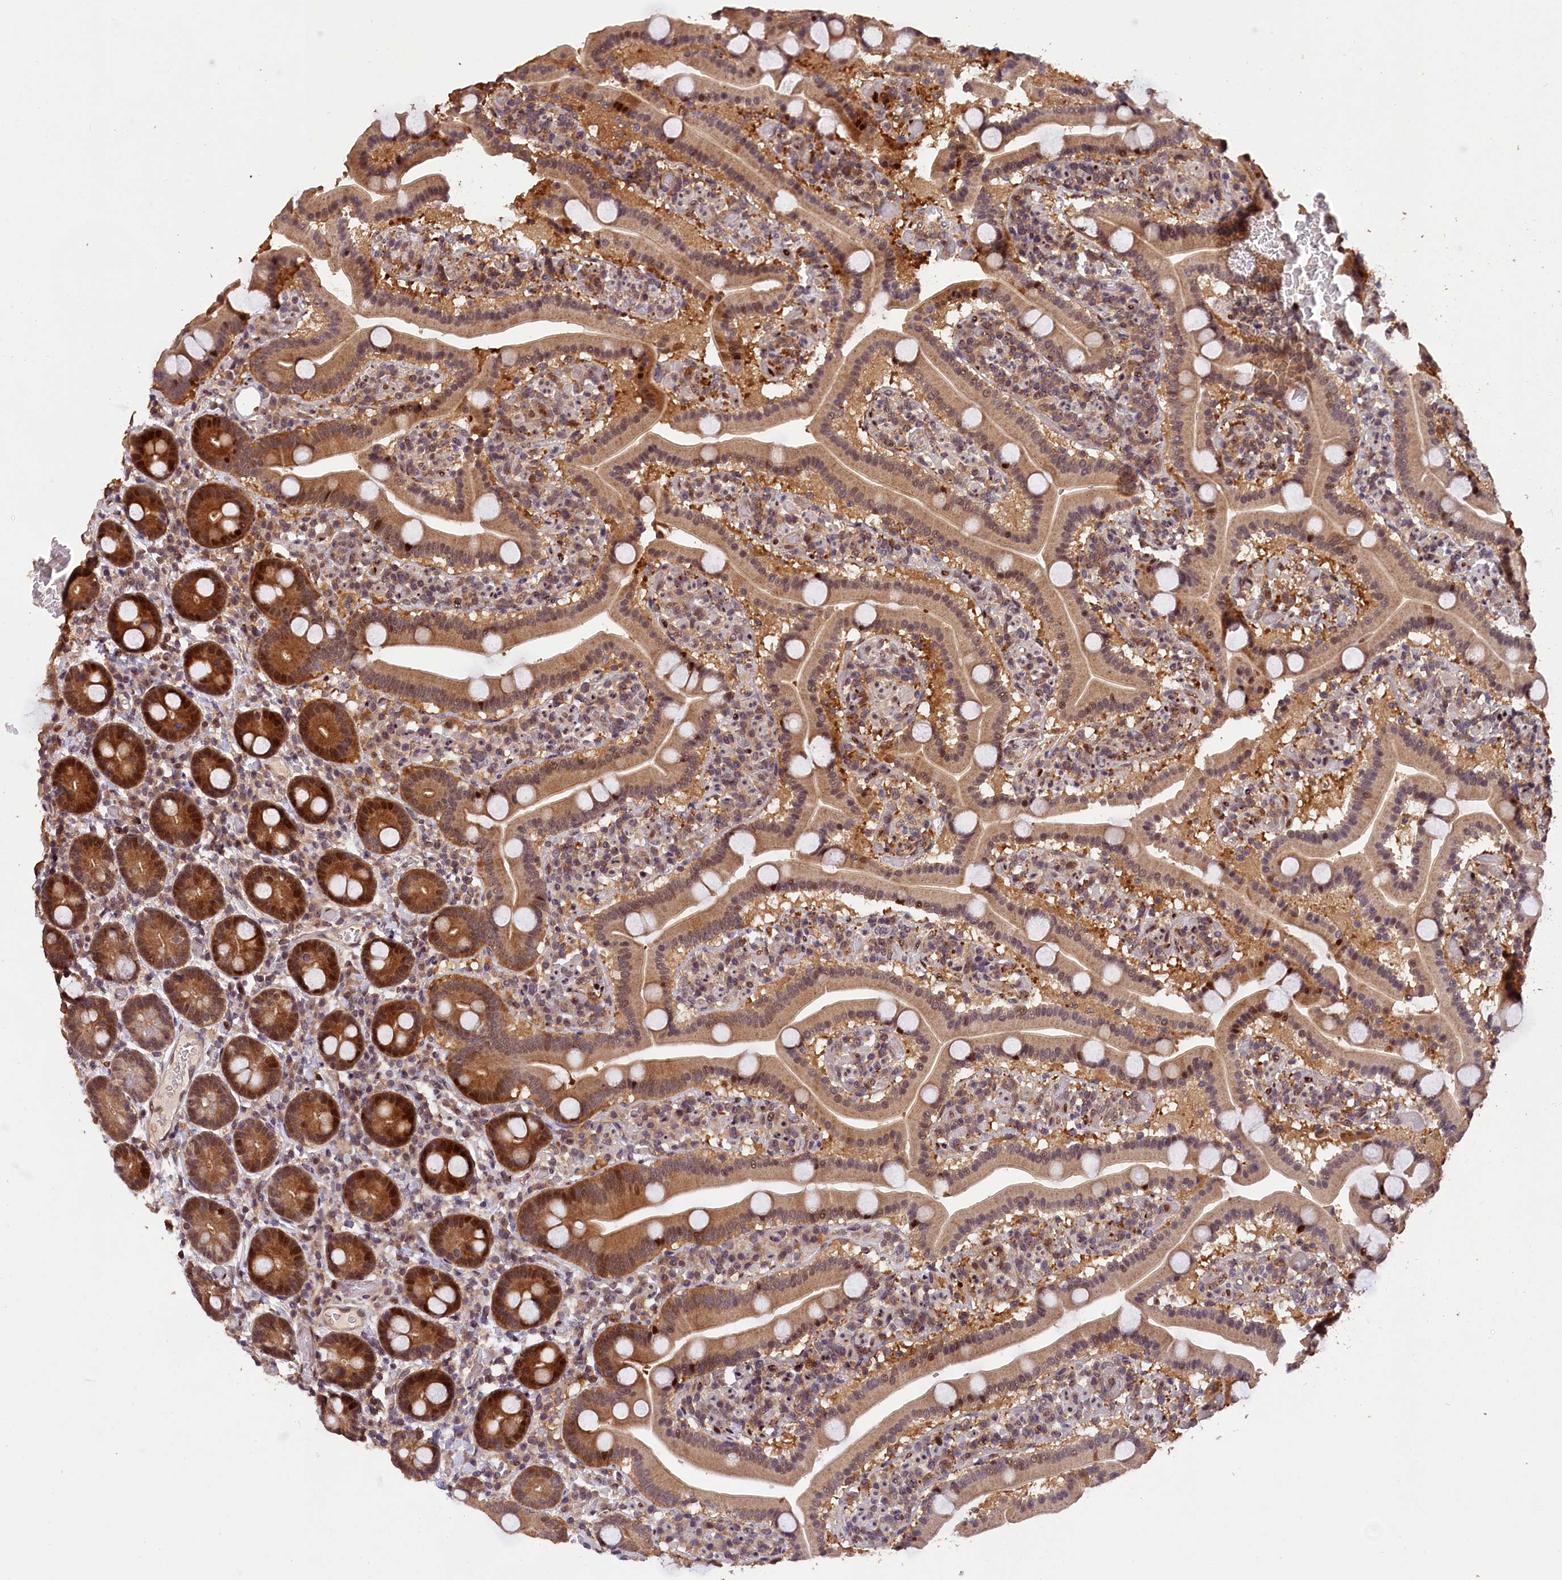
{"staining": {"intensity": "moderate", "quantity": ">75%", "location": "cytoplasmic/membranous,nuclear"}, "tissue": "duodenum", "cell_type": "Glandular cells", "image_type": "normal", "snomed": [{"axis": "morphology", "description": "Normal tissue, NOS"}, {"axis": "topography", "description": "Duodenum"}], "caption": "Protein staining of unremarkable duodenum displays moderate cytoplasmic/membranous,nuclear staining in approximately >75% of glandular cells. Immunohistochemistry (ihc) stains the protein of interest in brown and the nuclei are stained blue.", "gene": "PHAF1", "patient": {"sex": "male", "age": 55}}